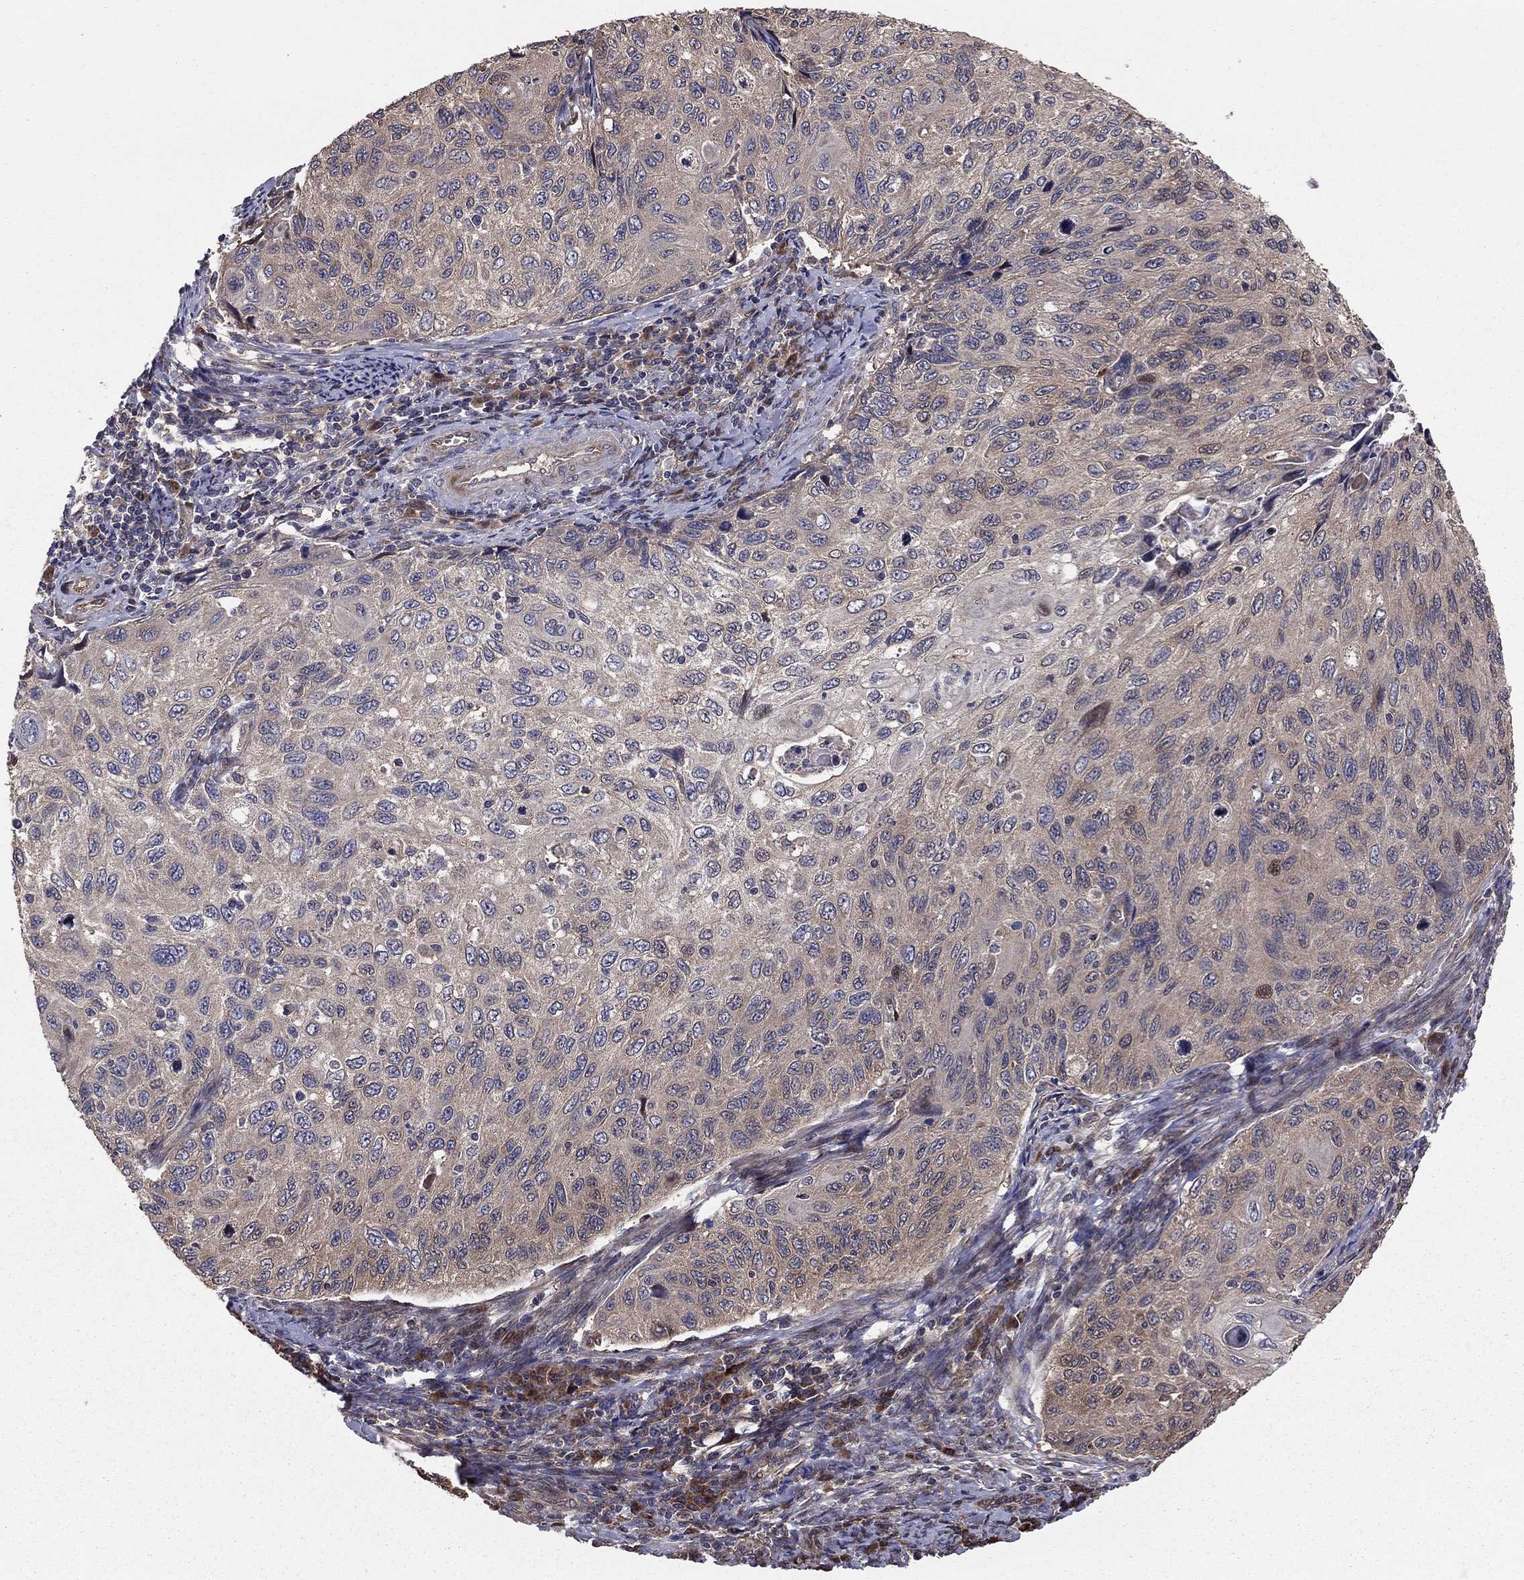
{"staining": {"intensity": "negative", "quantity": "none", "location": "none"}, "tissue": "cervical cancer", "cell_type": "Tumor cells", "image_type": "cancer", "snomed": [{"axis": "morphology", "description": "Squamous cell carcinoma, NOS"}, {"axis": "topography", "description": "Cervix"}], "caption": "This photomicrograph is of cervical cancer stained with IHC to label a protein in brown with the nuclei are counter-stained blue. There is no positivity in tumor cells.", "gene": "BABAM2", "patient": {"sex": "female", "age": 70}}